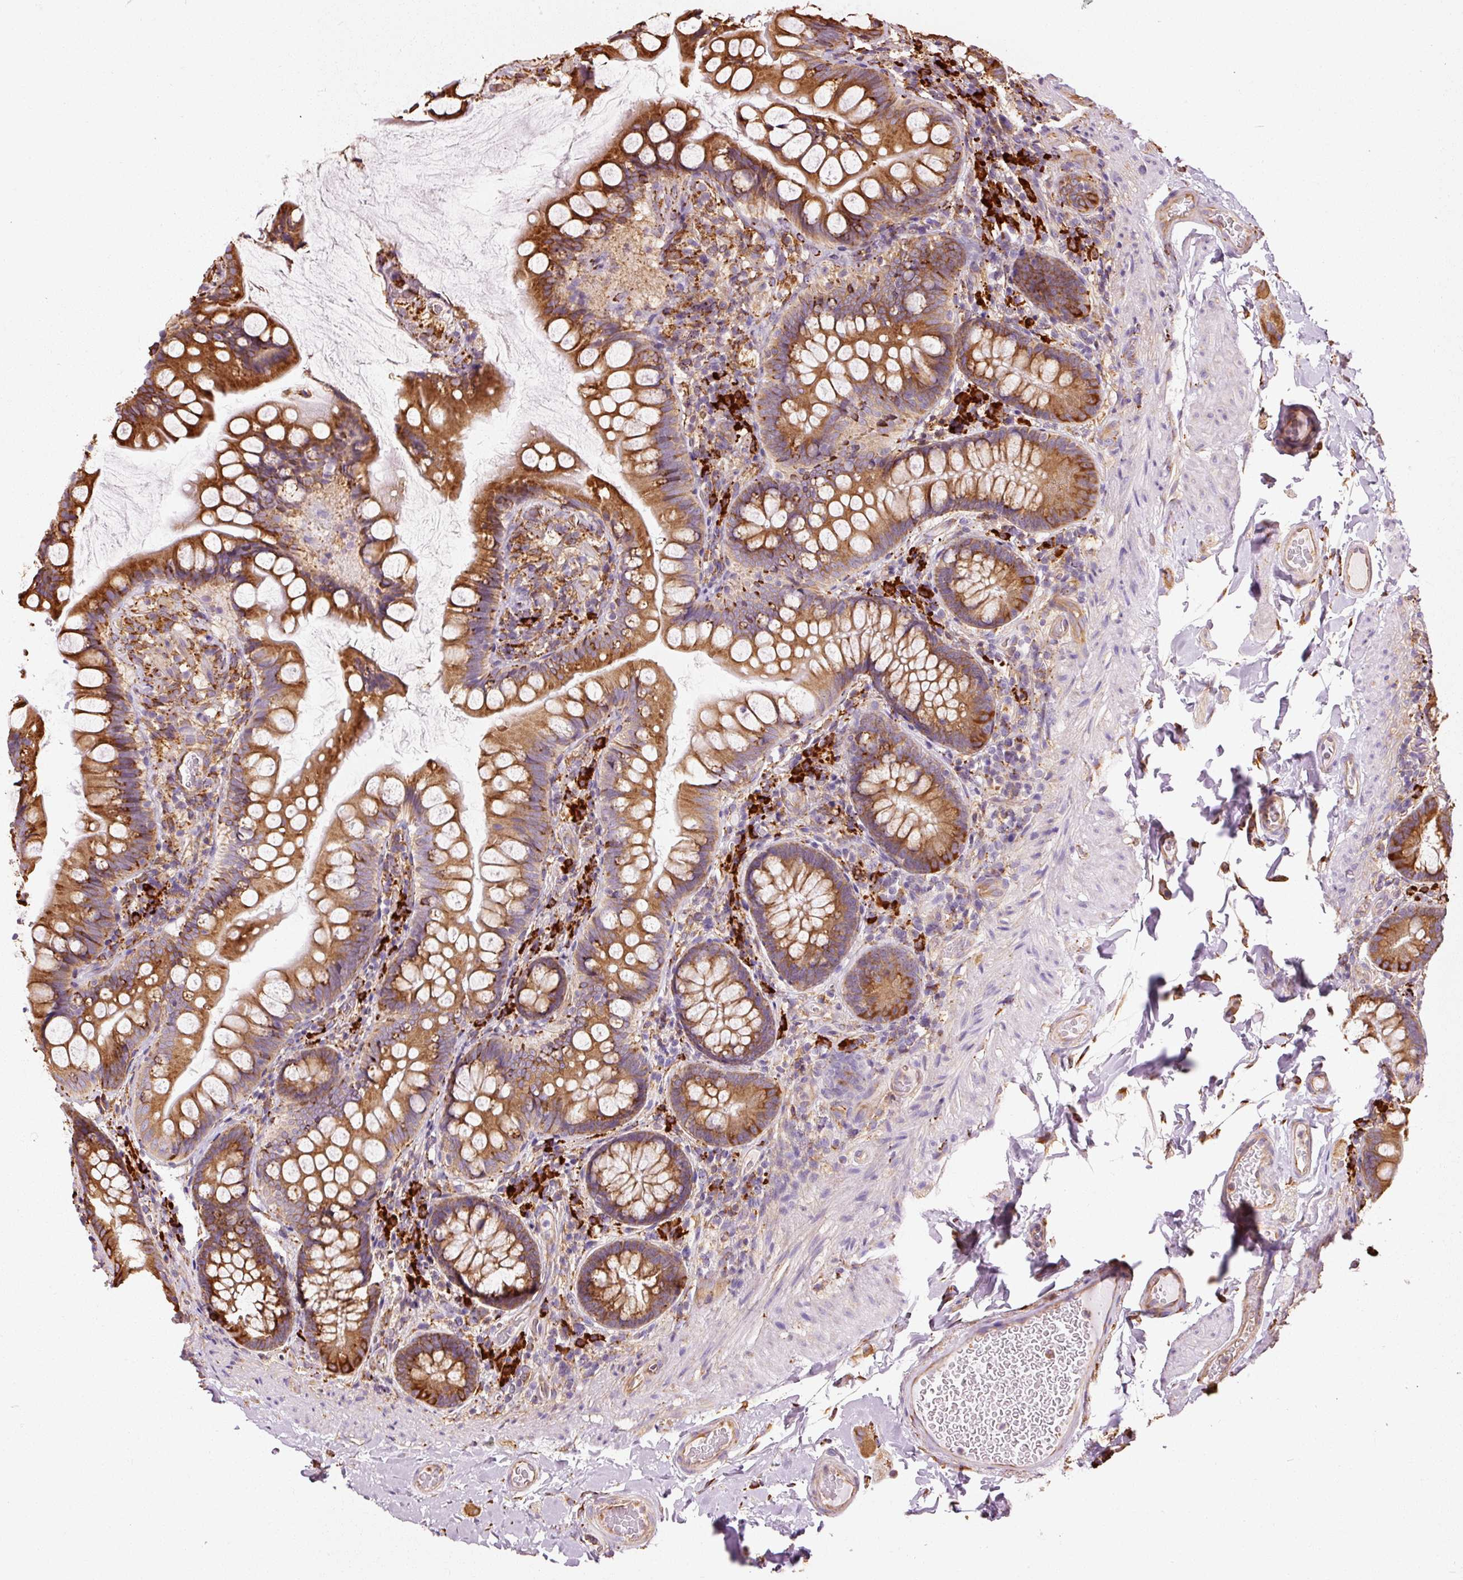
{"staining": {"intensity": "strong", "quantity": ">75%", "location": "cytoplasmic/membranous"}, "tissue": "small intestine", "cell_type": "Glandular cells", "image_type": "normal", "snomed": [{"axis": "morphology", "description": "Normal tissue, NOS"}, {"axis": "topography", "description": "Small intestine"}], "caption": "The histopathology image demonstrates staining of unremarkable small intestine, revealing strong cytoplasmic/membranous protein expression (brown color) within glandular cells. (Stains: DAB (3,3'-diaminobenzidine) in brown, nuclei in blue, Microscopy: brightfield microscopy at high magnification).", "gene": "ENSG00000256500", "patient": {"sex": "male", "age": 70}}